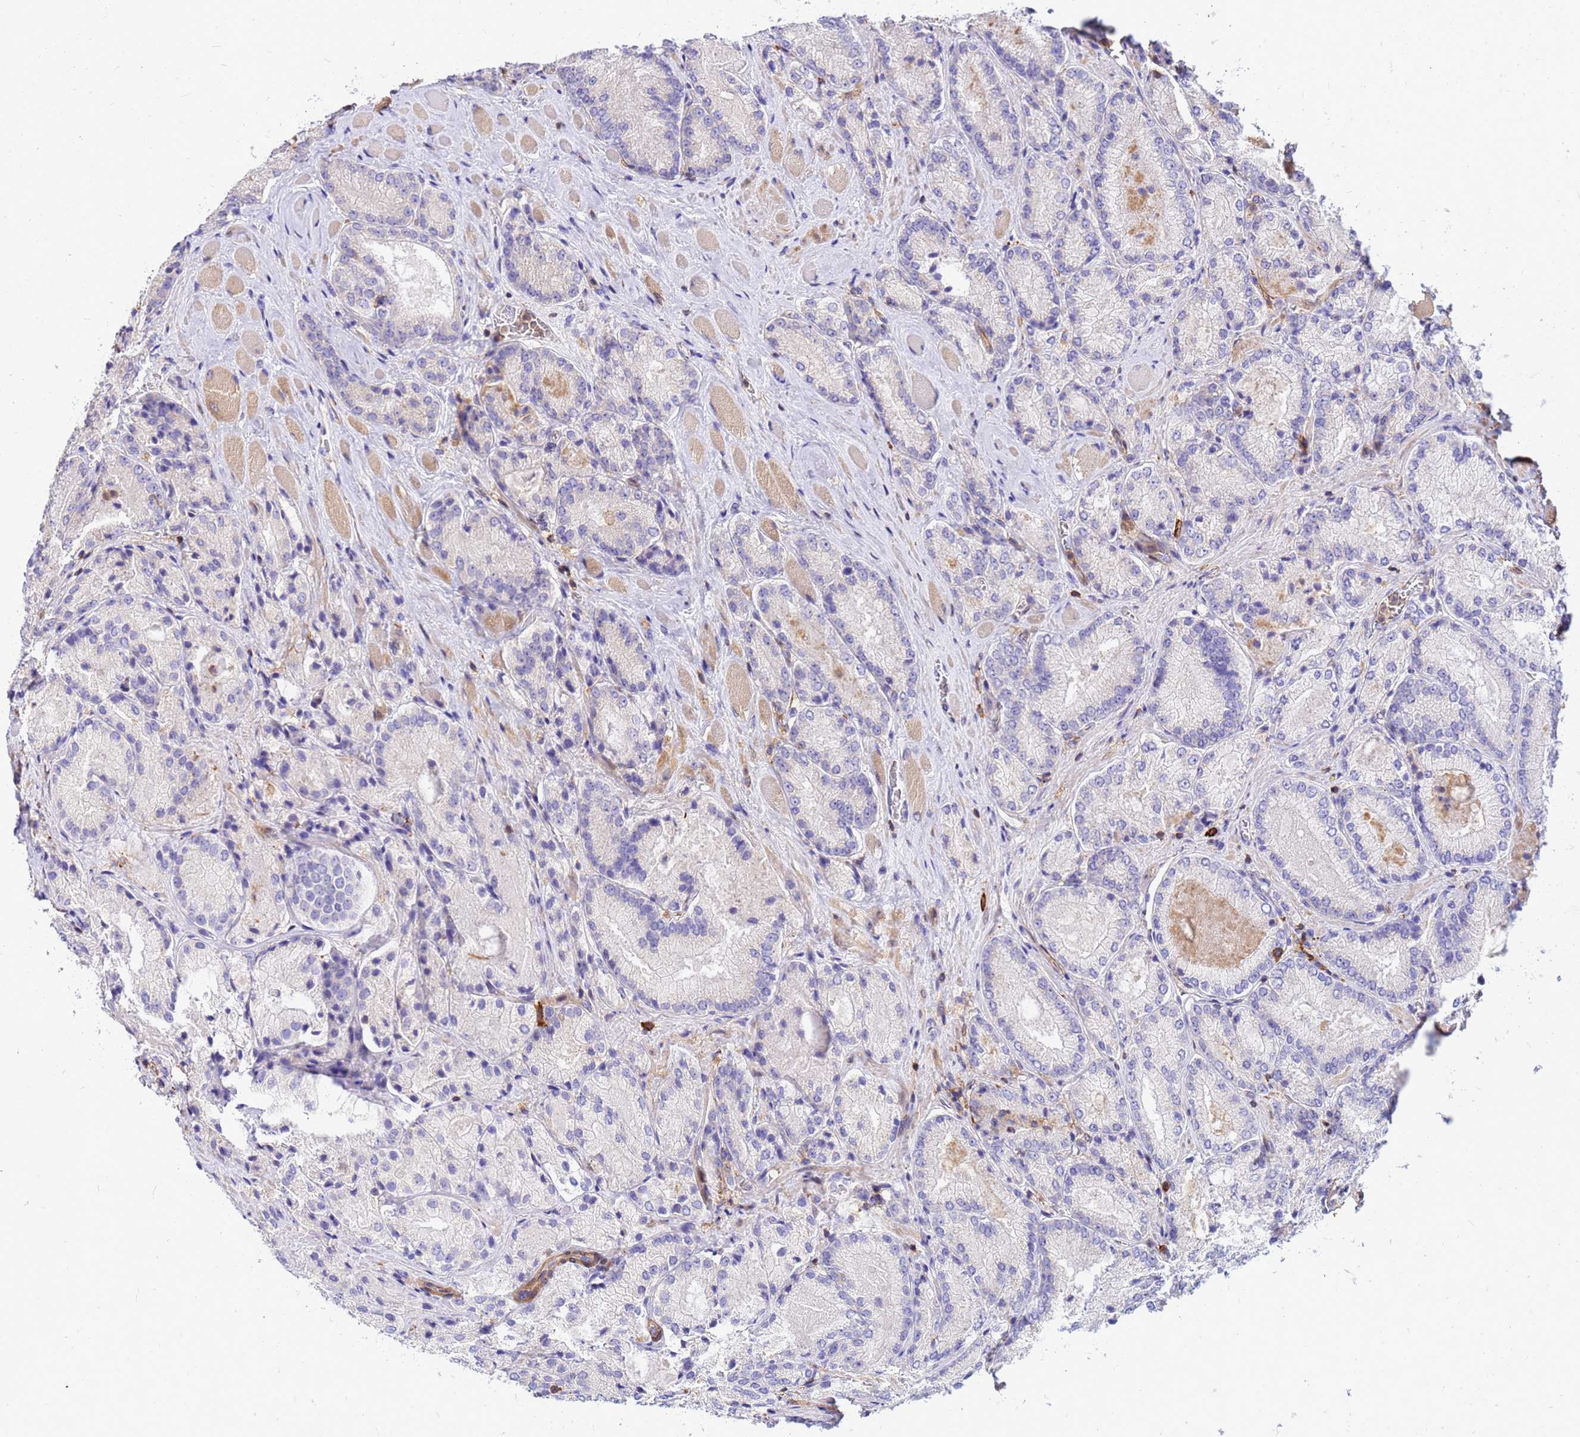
{"staining": {"intensity": "negative", "quantity": "none", "location": "none"}, "tissue": "prostate cancer", "cell_type": "Tumor cells", "image_type": "cancer", "snomed": [{"axis": "morphology", "description": "Adenocarcinoma, Low grade"}, {"axis": "topography", "description": "Prostate"}], "caption": "The immunohistochemistry photomicrograph has no significant expression in tumor cells of prostate cancer tissue. Brightfield microscopy of IHC stained with DAB (3,3'-diaminobenzidine) (brown) and hematoxylin (blue), captured at high magnification.", "gene": "DBNDD2", "patient": {"sex": "male", "age": 74}}